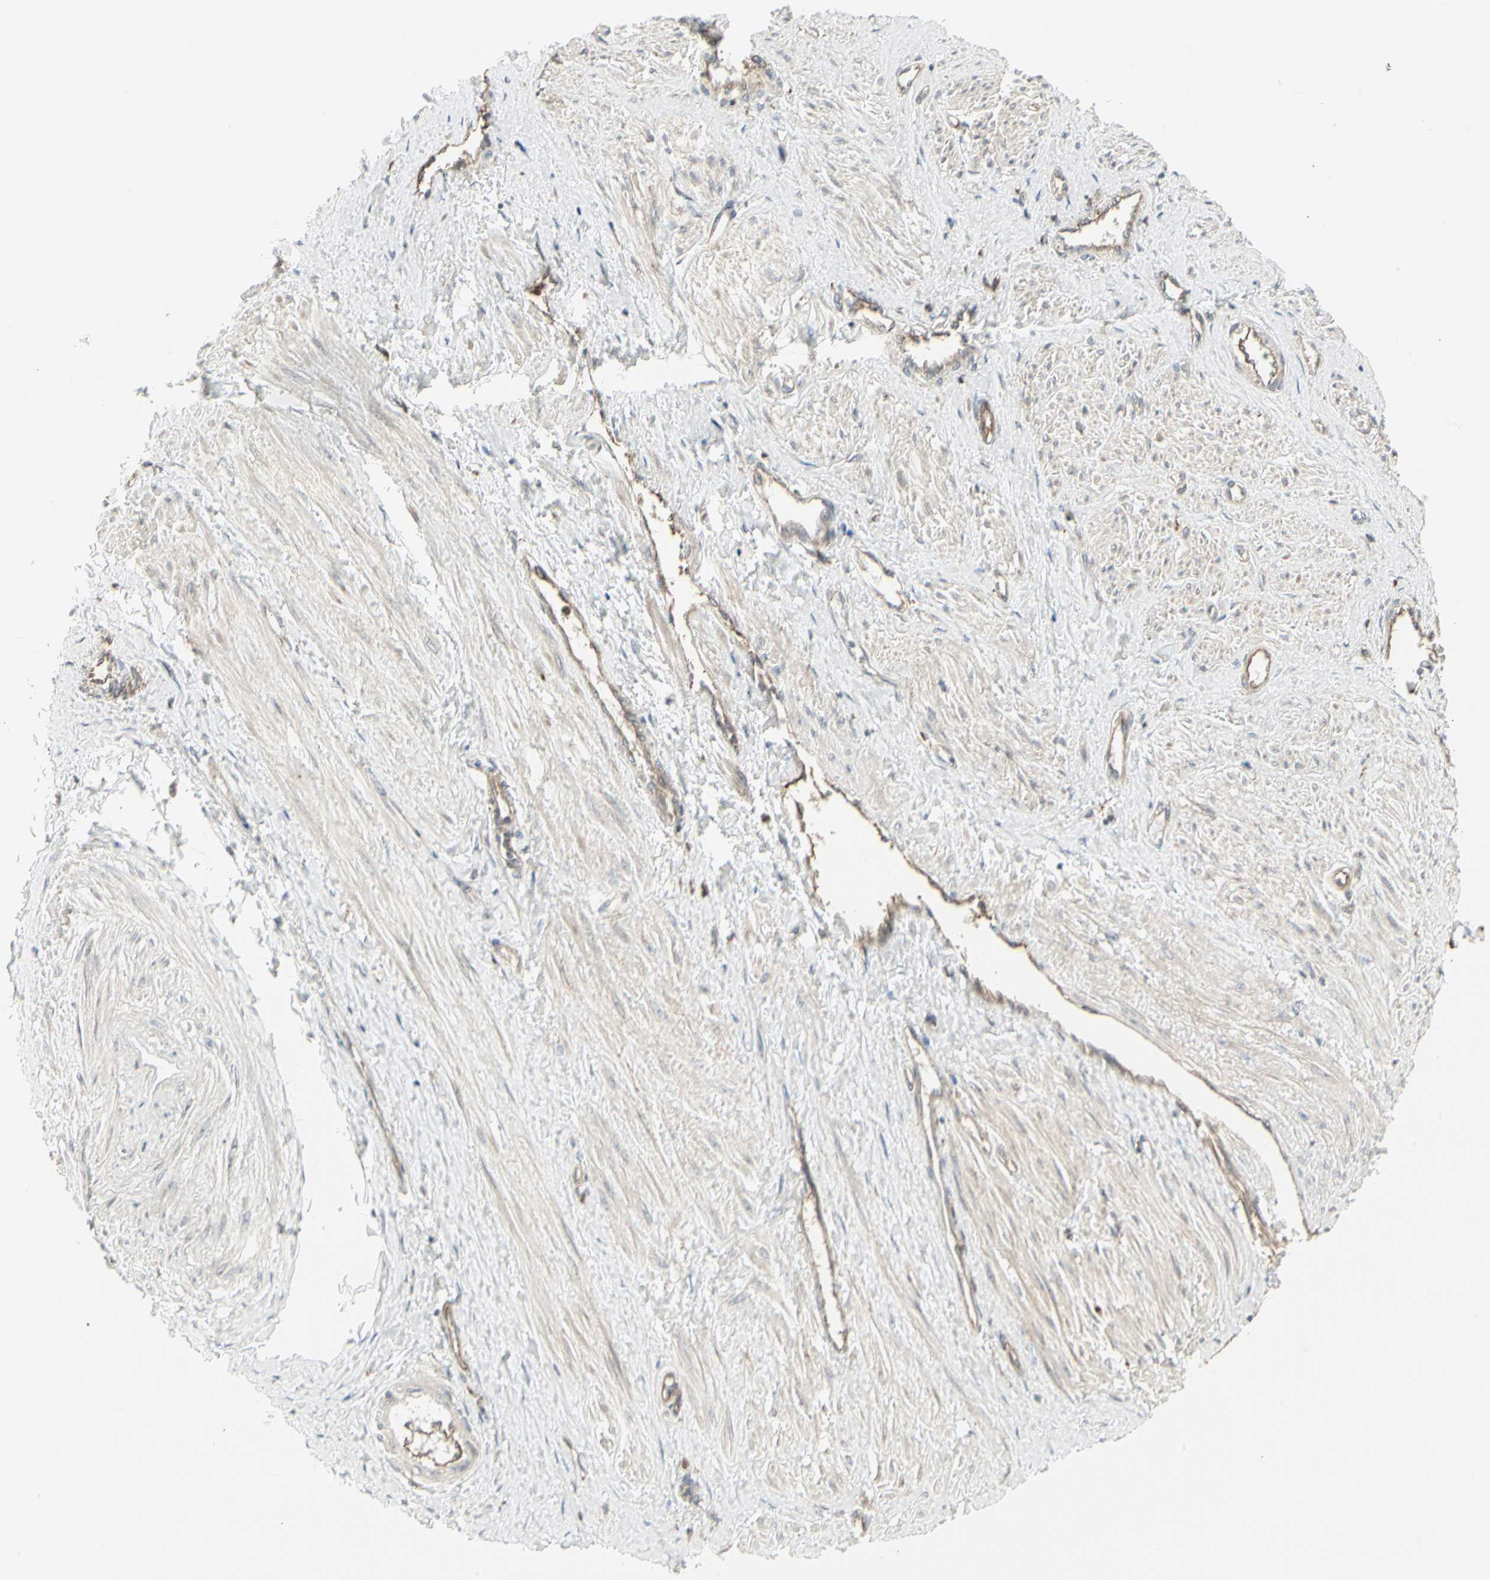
{"staining": {"intensity": "moderate", "quantity": ">75%", "location": "cytoplasmic/membranous"}, "tissue": "smooth muscle", "cell_type": "Smooth muscle cells", "image_type": "normal", "snomed": [{"axis": "morphology", "description": "Normal tissue, NOS"}, {"axis": "topography", "description": "Smooth muscle"}, {"axis": "topography", "description": "Uterus"}], "caption": "Immunohistochemical staining of normal human smooth muscle displays moderate cytoplasmic/membranous protein staining in about >75% of smooth muscle cells.", "gene": "ATP6V1B2", "patient": {"sex": "female", "age": 39}}